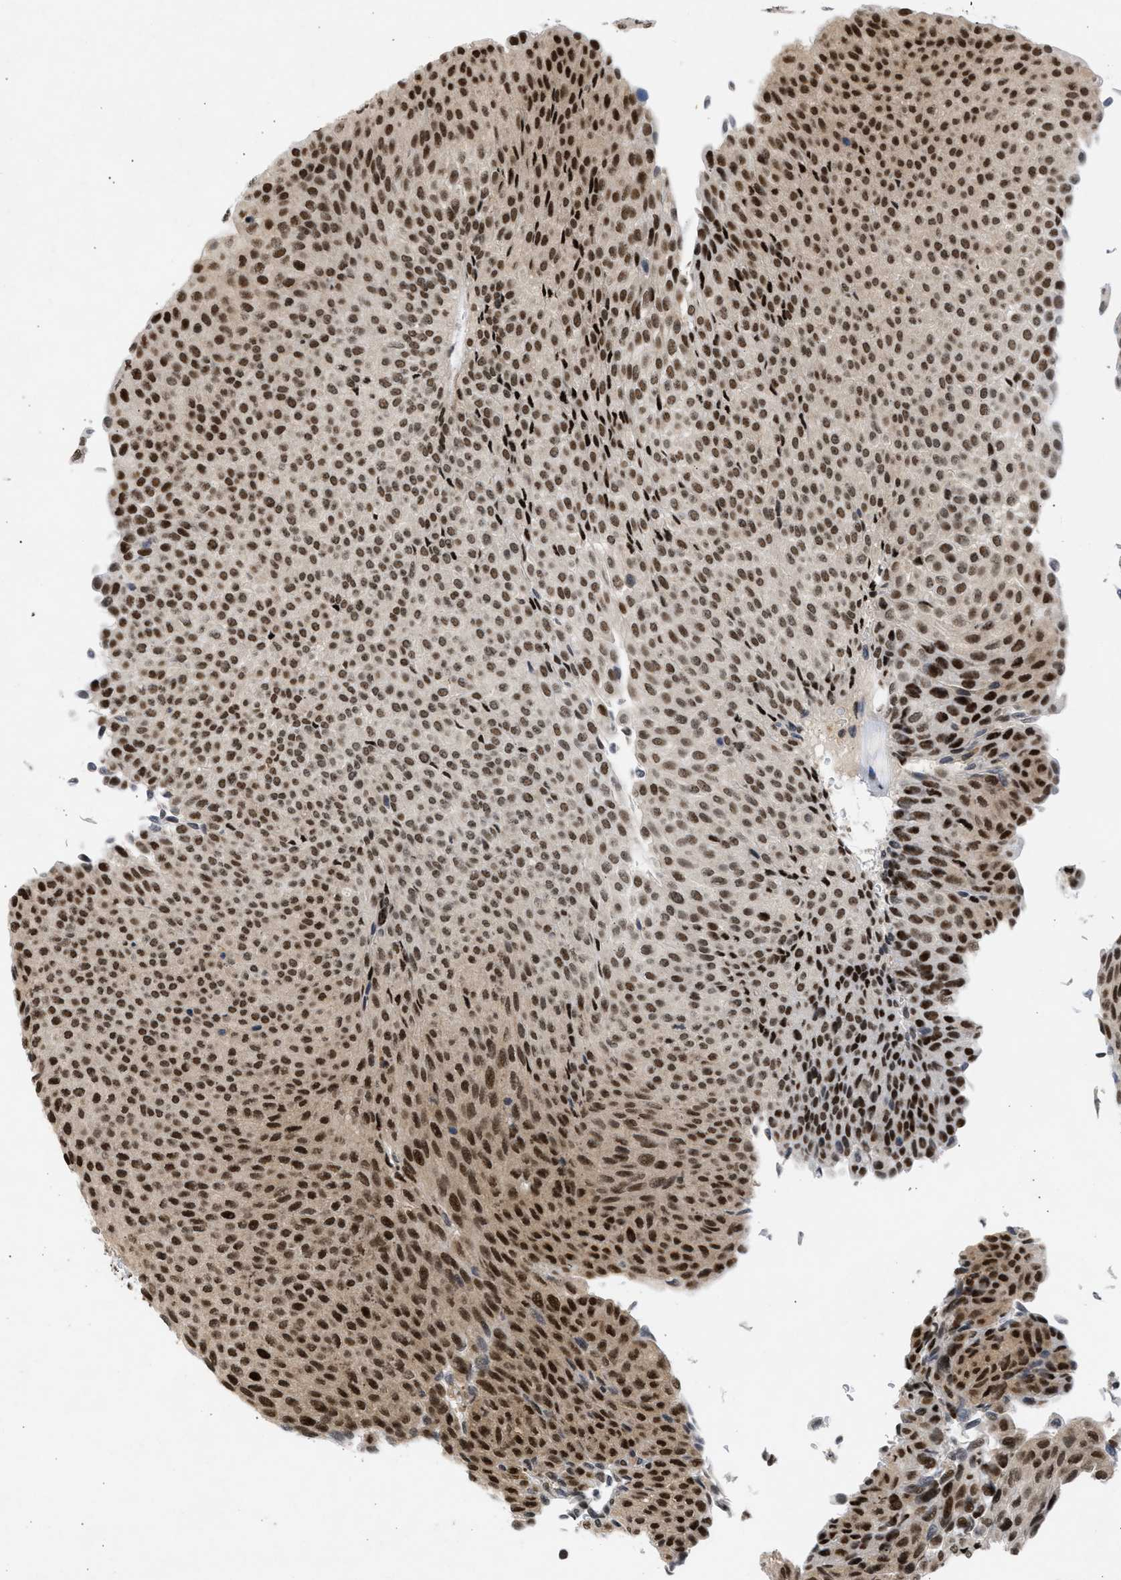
{"staining": {"intensity": "strong", "quantity": ">75%", "location": "nuclear"}, "tissue": "urothelial cancer", "cell_type": "Tumor cells", "image_type": "cancer", "snomed": [{"axis": "morphology", "description": "Urothelial carcinoma, Low grade"}, {"axis": "topography", "description": "Urinary bladder"}], "caption": "Low-grade urothelial carcinoma tissue displays strong nuclear positivity in about >75% of tumor cells, visualized by immunohistochemistry. The staining was performed using DAB (3,3'-diaminobenzidine), with brown indicating positive protein expression. Nuclei are stained blue with hematoxylin.", "gene": "NUP35", "patient": {"sex": "male", "age": 78}}